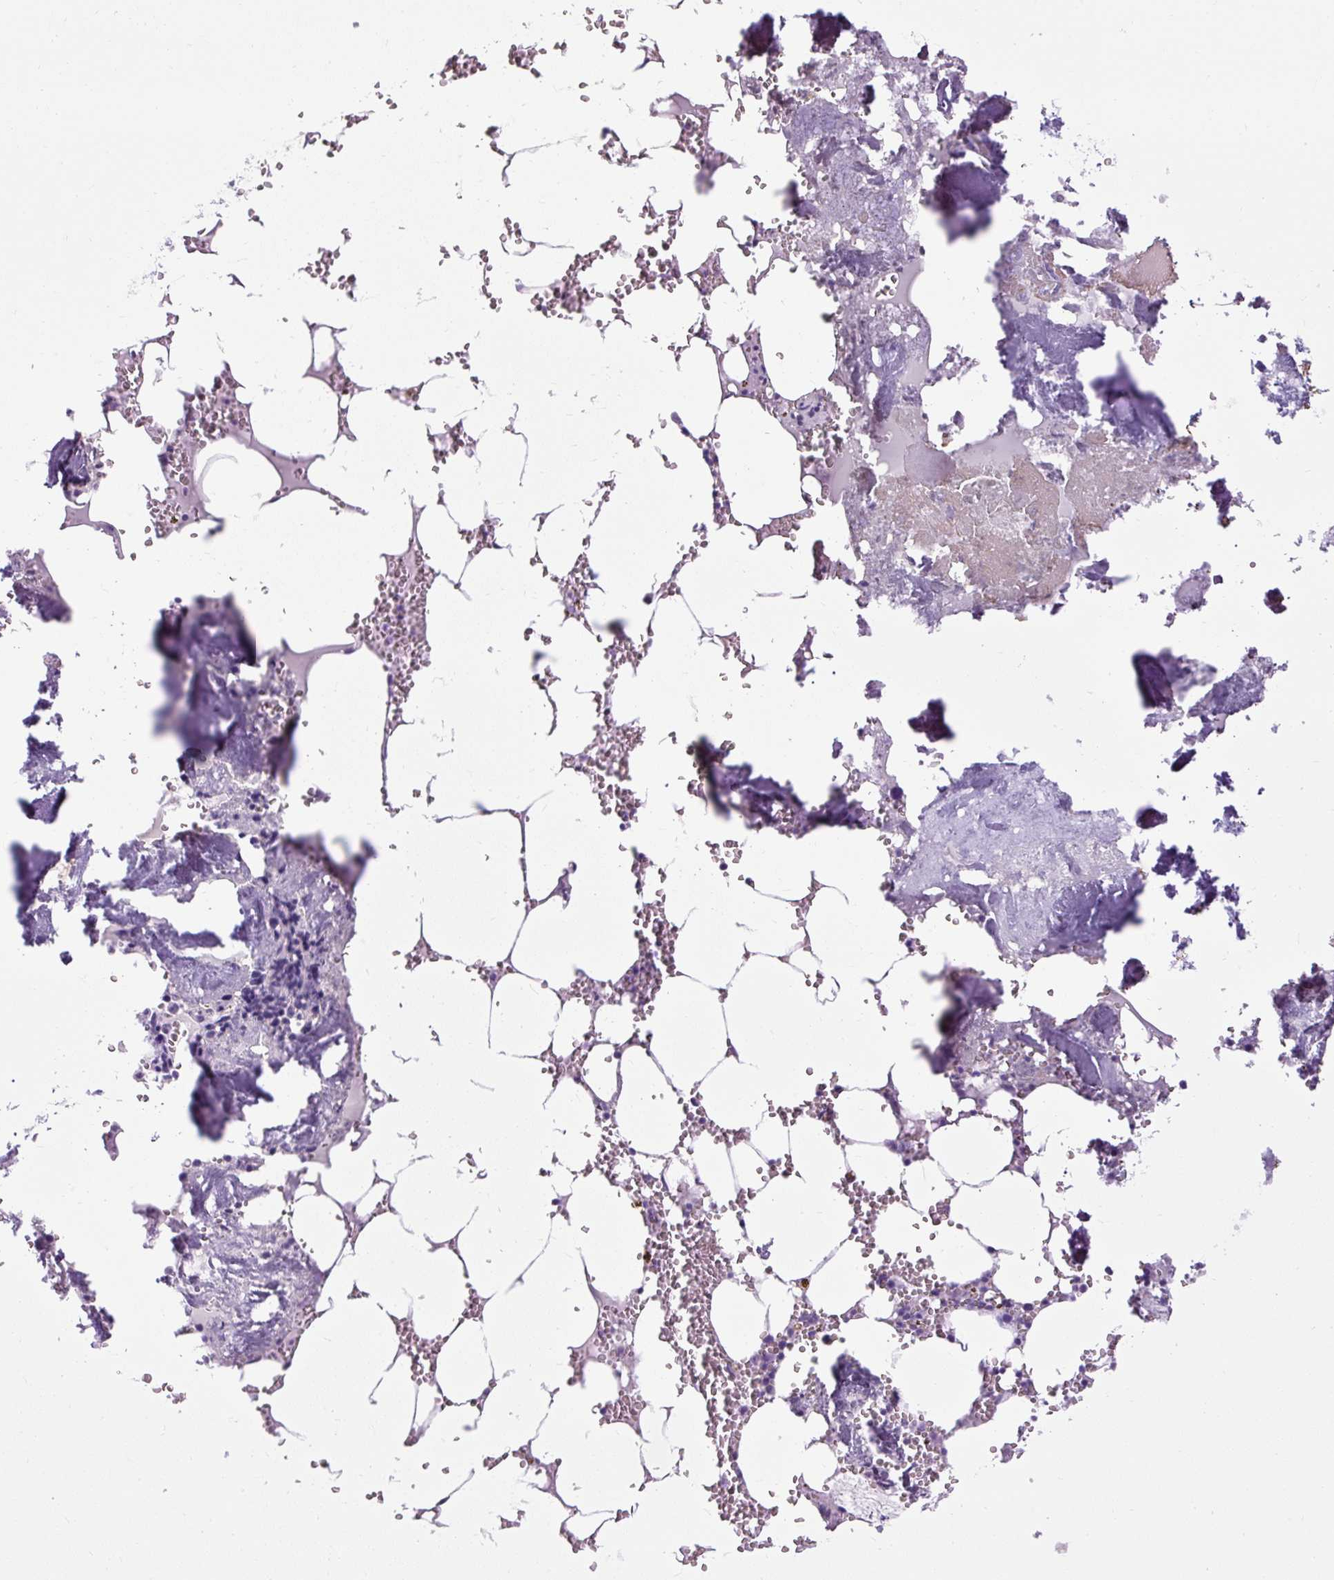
{"staining": {"intensity": "negative", "quantity": "none", "location": "none"}, "tissue": "bone marrow", "cell_type": "Hematopoietic cells", "image_type": "normal", "snomed": [{"axis": "morphology", "description": "Normal tissue, NOS"}, {"axis": "topography", "description": "Bone marrow"}], "caption": "The immunohistochemistry (IHC) photomicrograph has no significant staining in hematopoietic cells of bone marrow. (Stains: DAB (3,3'-diaminobenzidine) immunohistochemistry (IHC) with hematoxylin counter stain, Microscopy: brightfield microscopy at high magnification).", "gene": "B3GNT4", "patient": {"sex": "male", "age": 54}}